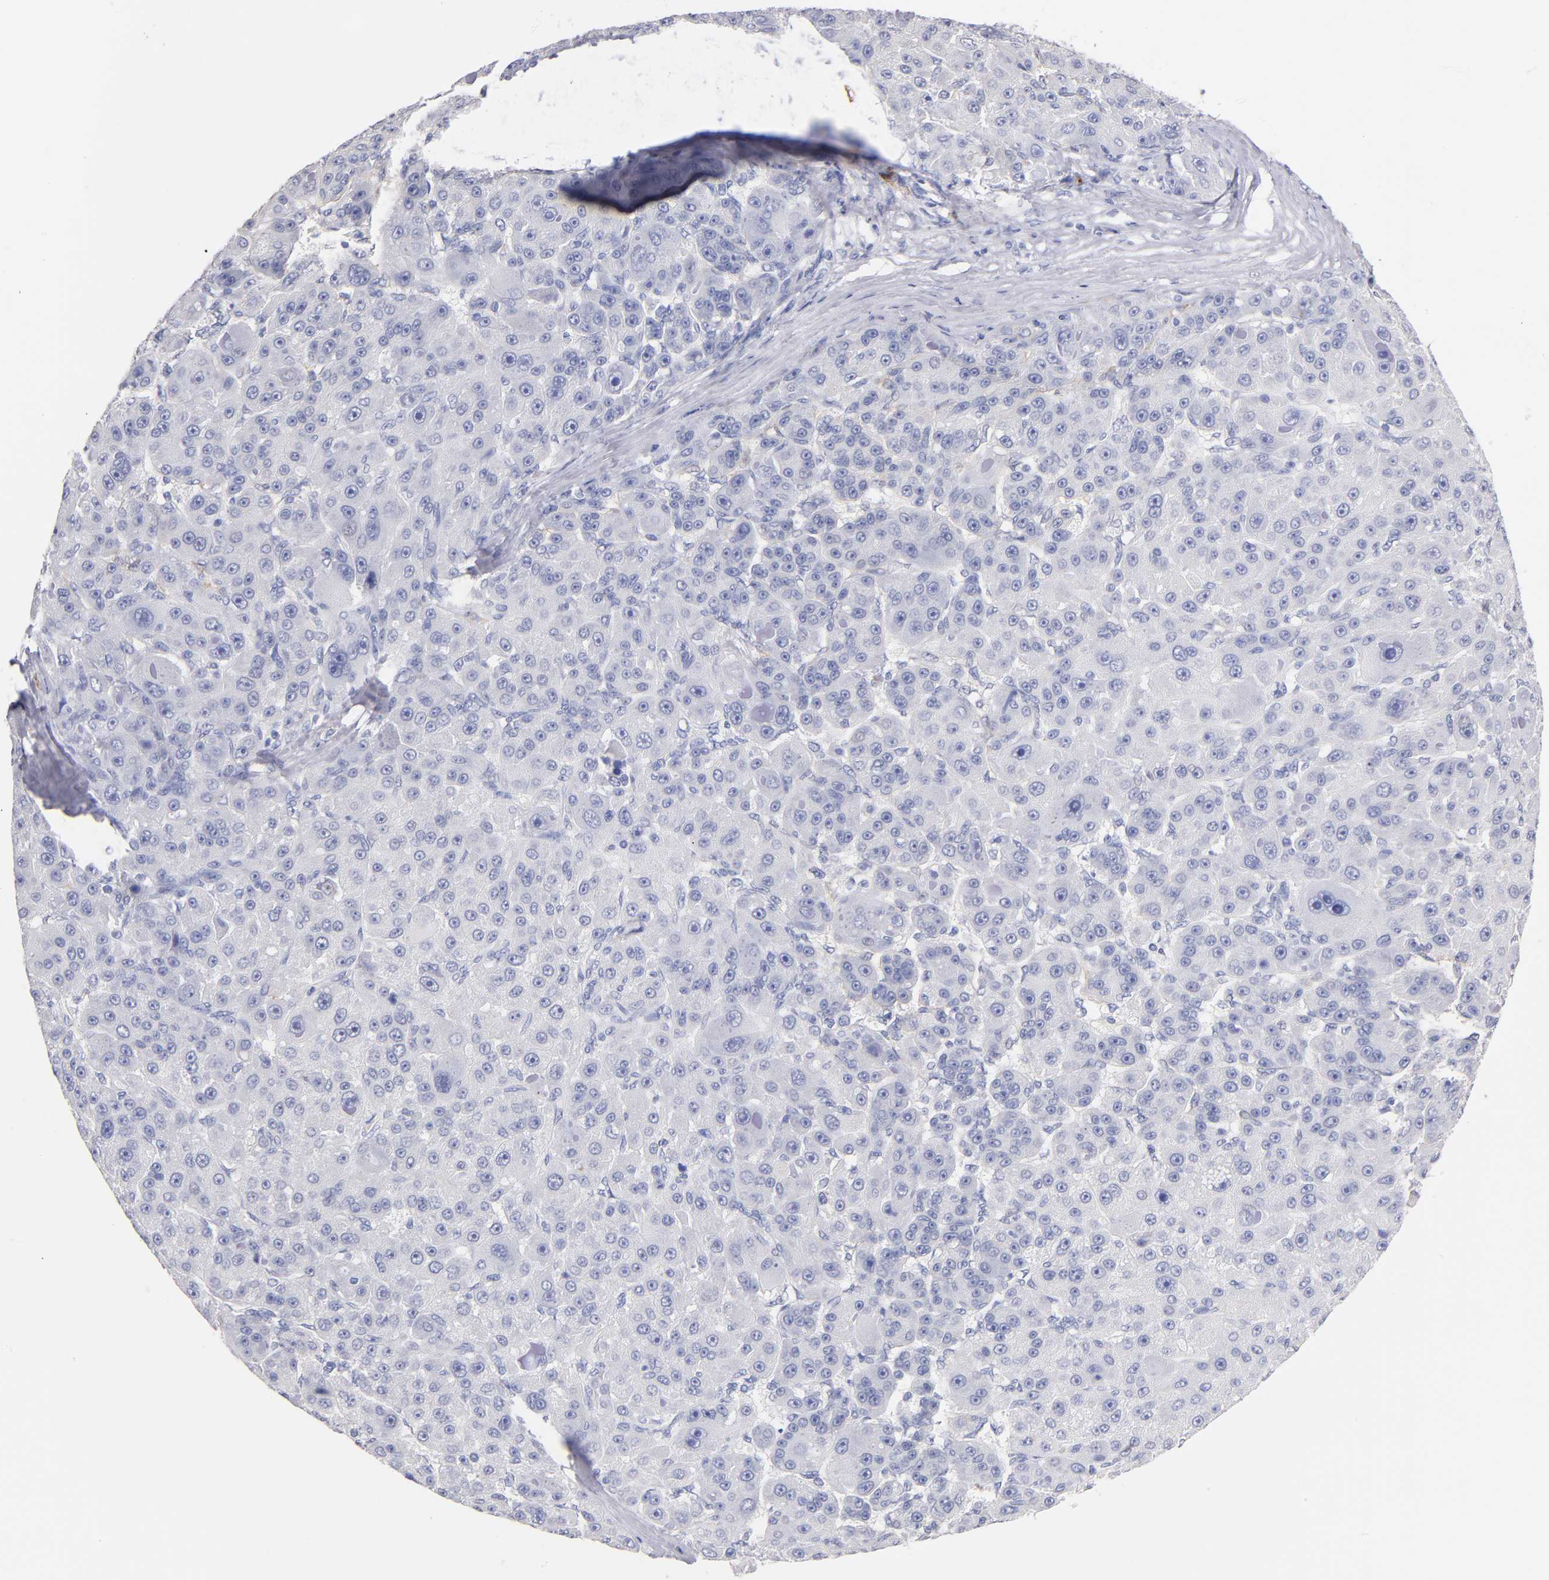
{"staining": {"intensity": "negative", "quantity": "none", "location": "none"}, "tissue": "liver cancer", "cell_type": "Tumor cells", "image_type": "cancer", "snomed": [{"axis": "morphology", "description": "Carcinoma, Hepatocellular, NOS"}, {"axis": "topography", "description": "Liver"}], "caption": "Tumor cells show no significant staining in hepatocellular carcinoma (liver).", "gene": "KIT", "patient": {"sex": "male", "age": 76}}